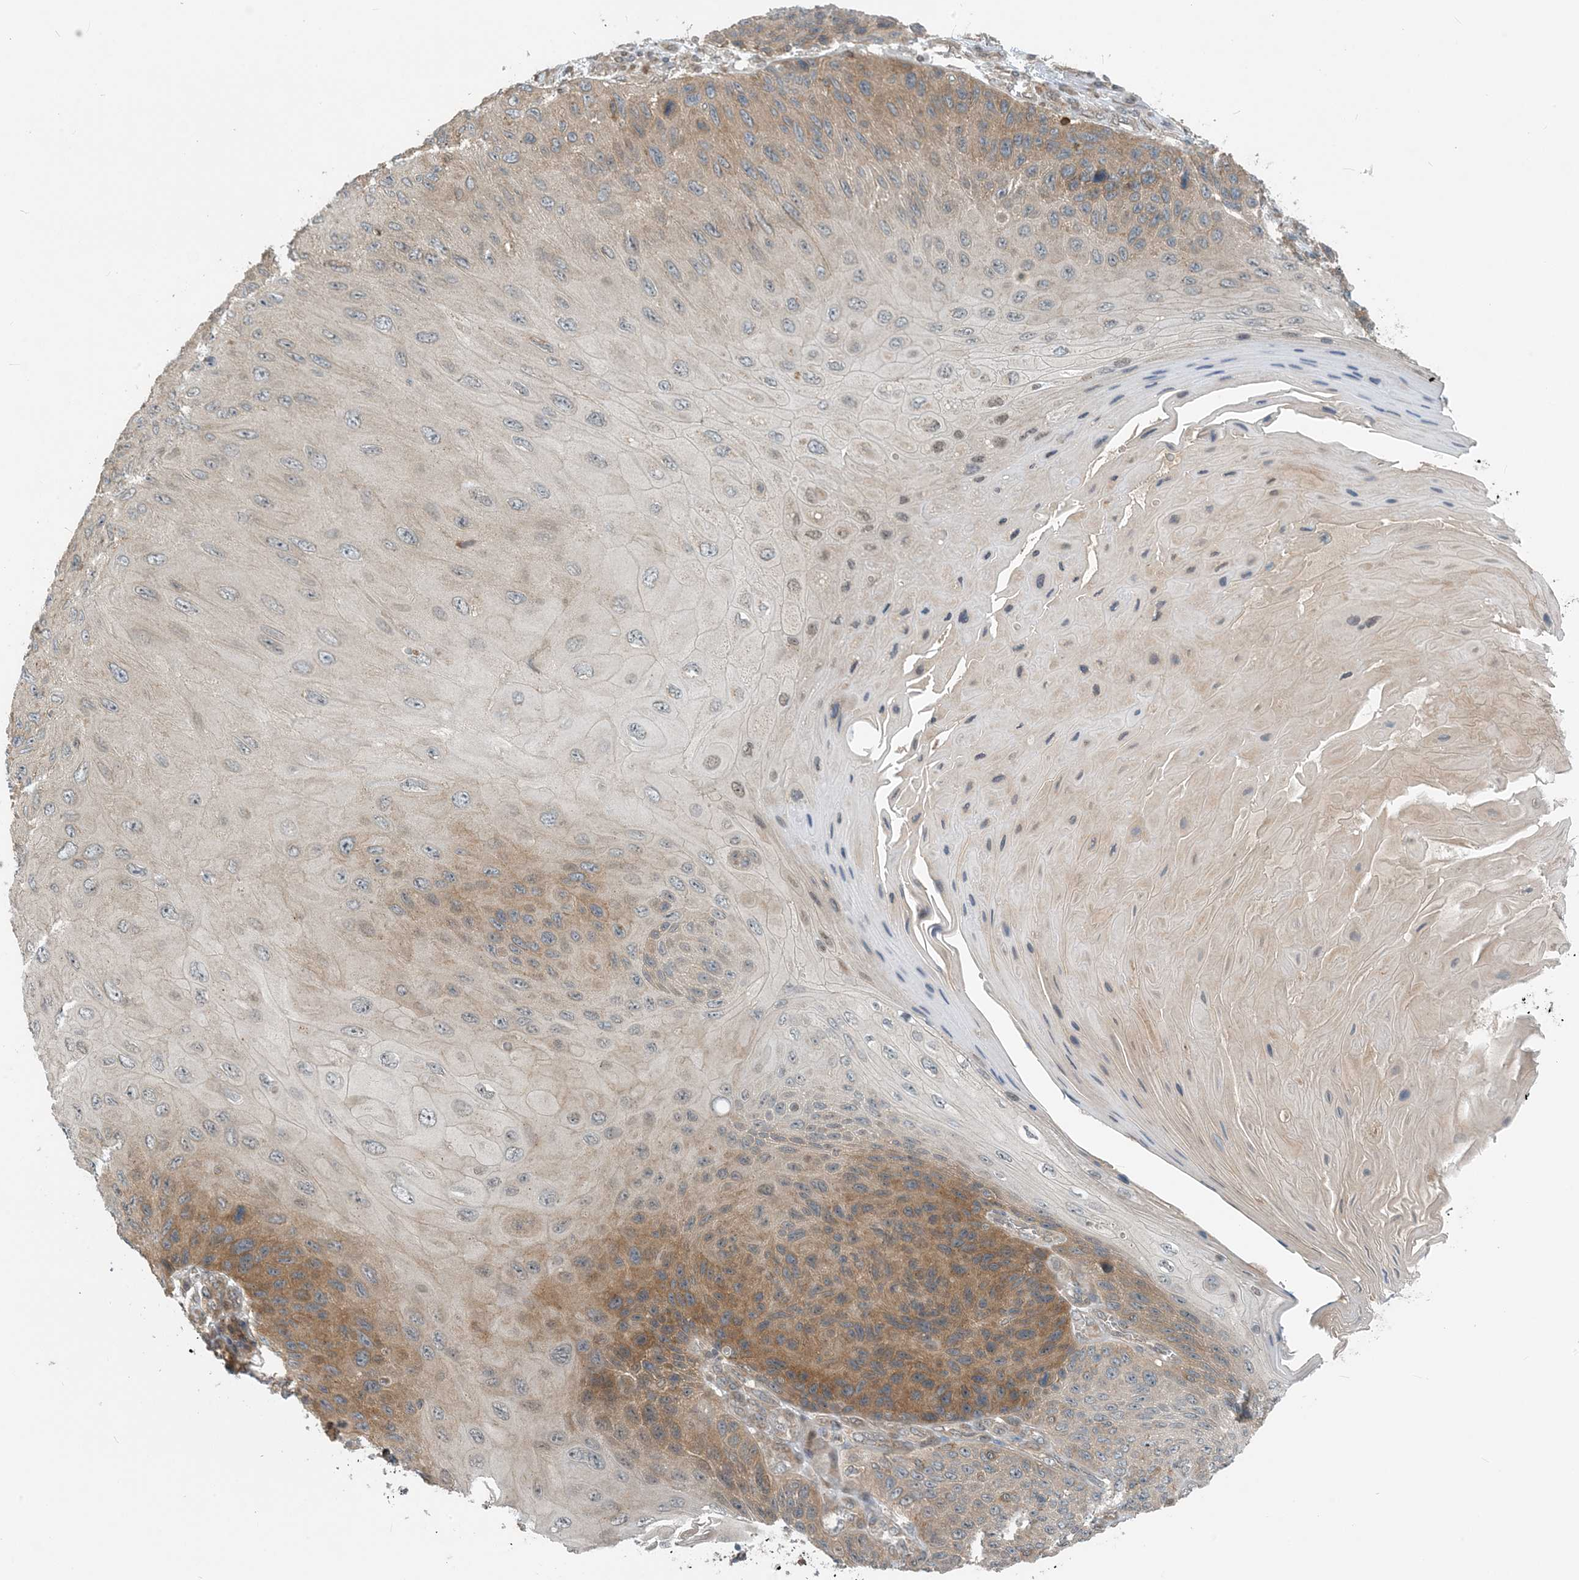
{"staining": {"intensity": "moderate", "quantity": "<25%", "location": "cytoplasmic/membranous"}, "tissue": "skin cancer", "cell_type": "Tumor cells", "image_type": "cancer", "snomed": [{"axis": "morphology", "description": "Squamous cell carcinoma, NOS"}, {"axis": "topography", "description": "Skin"}], "caption": "The photomicrograph reveals immunohistochemical staining of skin squamous cell carcinoma. There is moderate cytoplasmic/membranous positivity is seen in approximately <25% of tumor cells.", "gene": "ZBTB3", "patient": {"sex": "female", "age": 88}}